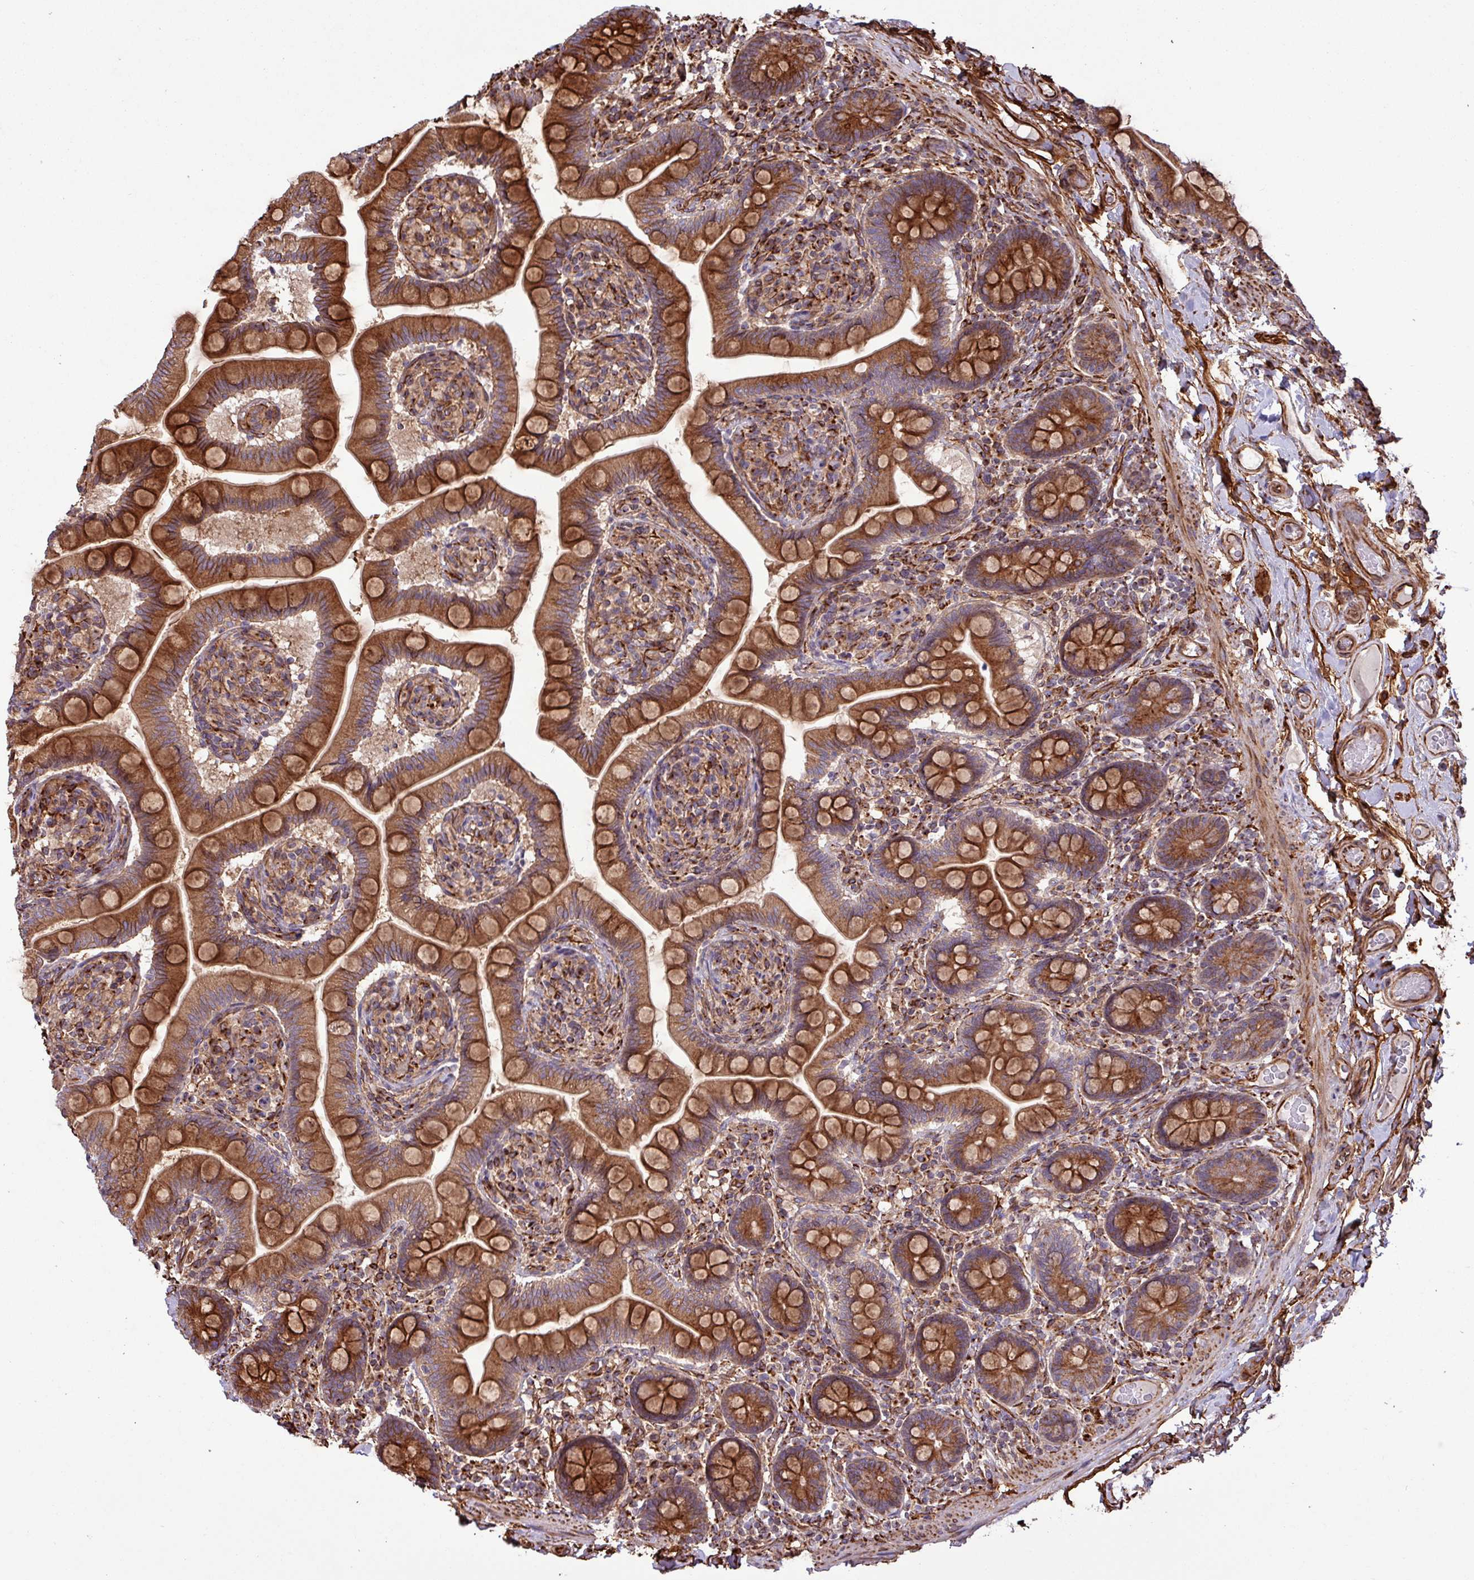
{"staining": {"intensity": "strong", "quantity": ">75%", "location": "cytoplasmic/membranous"}, "tissue": "small intestine", "cell_type": "Glandular cells", "image_type": "normal", "snomed": [{"axis": "morphology", "description": "Normal tissue, NOS"}, {"axis": "topography", "description": "Small intestine"}], "caption": "Protein expression analysis of unremarkable human small intestine reveals strong cytoplasmic/membranous expression in about >75% of glandular cells. Immunohistochemistry stains the protein of interest in brown and the nuclei are stained blue.", "gene": "ZNF300", "patient": {"sex": "female", "age": 64}}